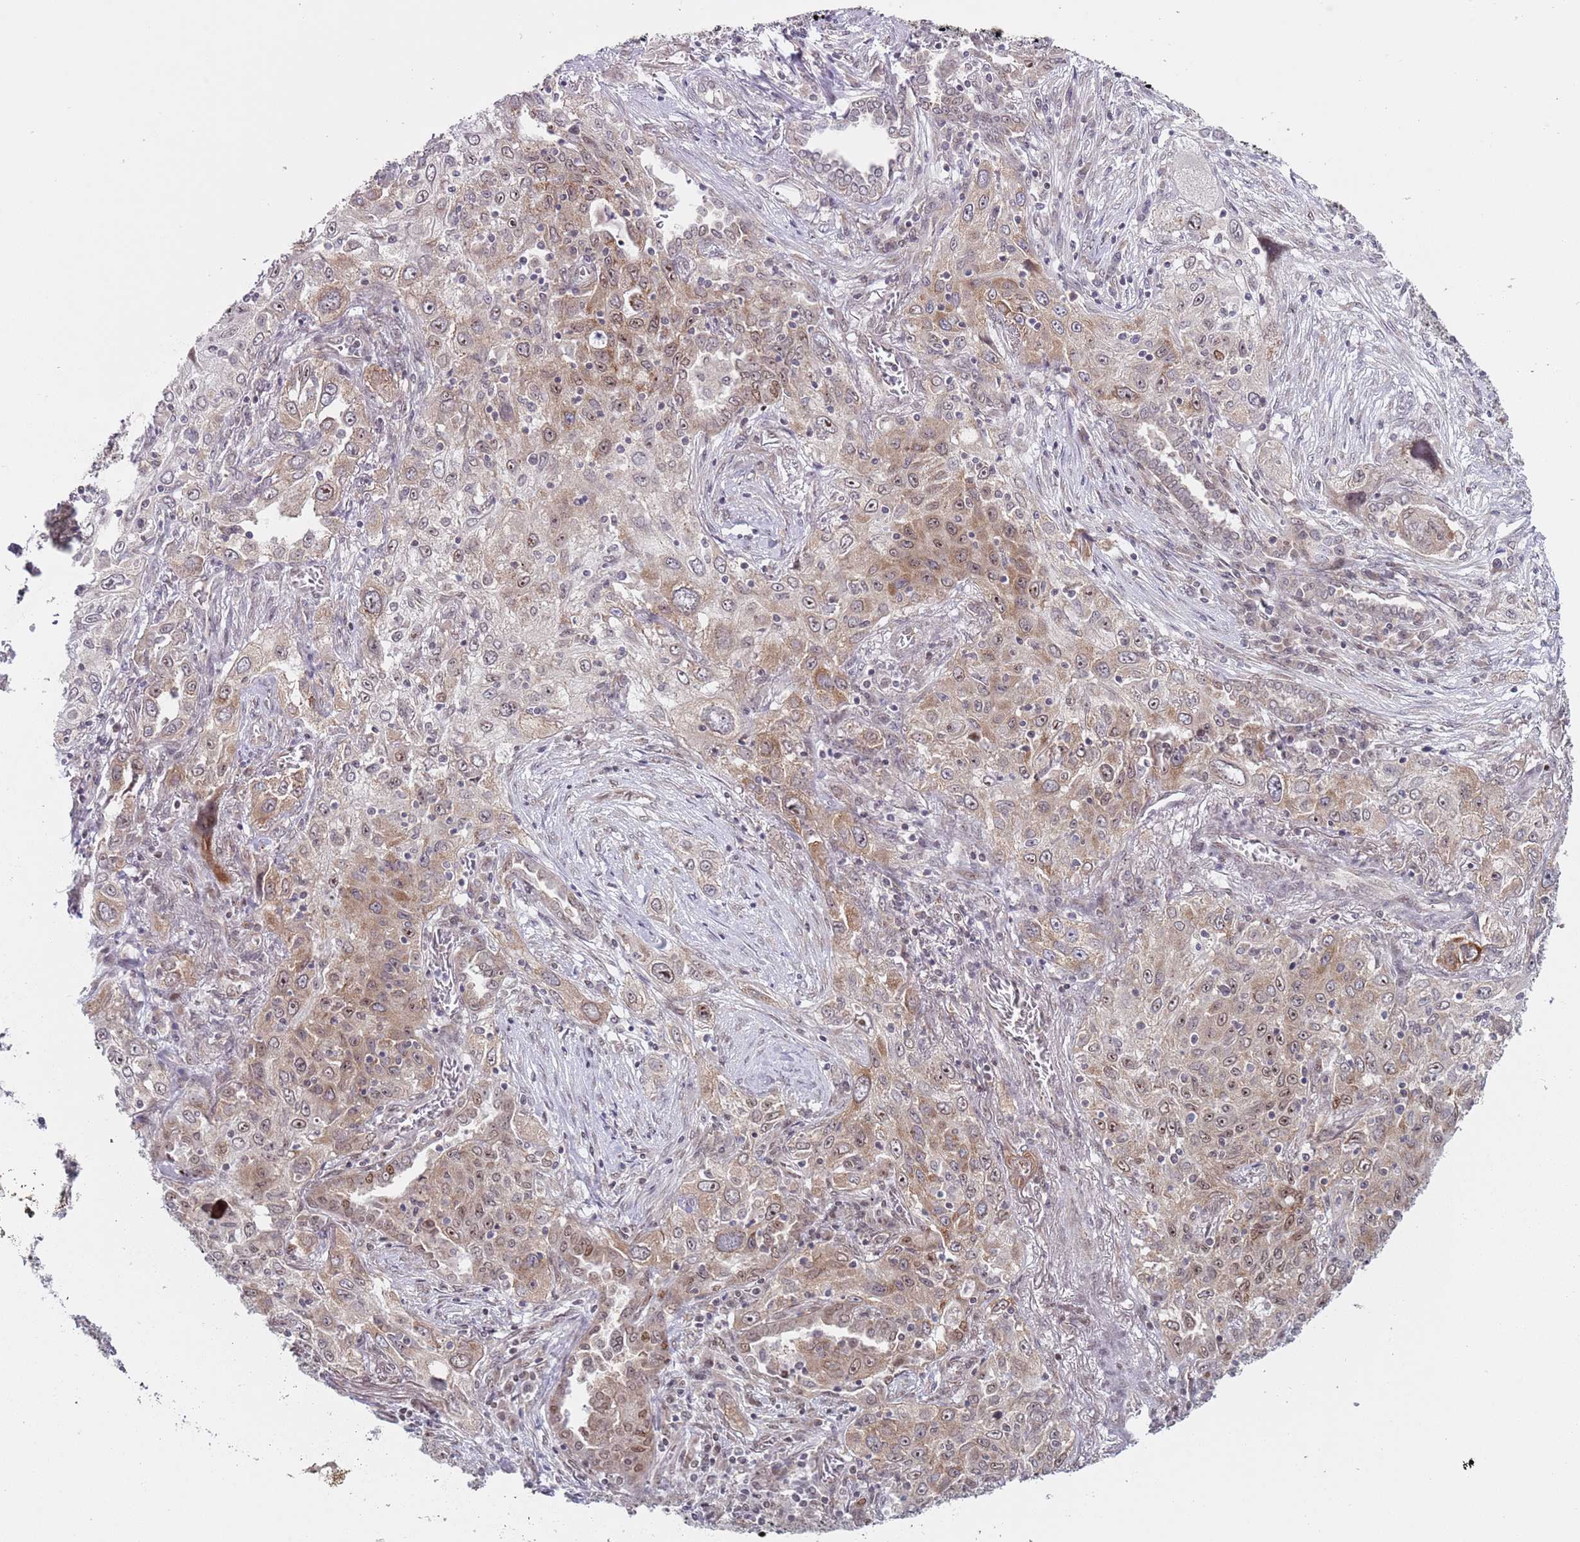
{"staining": {"intensity": "moderate", "quantity": ">75%", "location": "cytoplasmic/membranous,nuclear"}, "tissue": "lung cancer", "cell_type": "Tumor cells", "image_type": "cancer", "snomed": [{"axis": "morphology", "description": "Squamous cell carcinoma, NOS"}, {"axis": "topography", "description": "Lung"}], "caption": "A medium amount of moderate cytoplasmic/membranous and nuclear expression is identified in about >75% of tumor cells in lung cancer tissue. (brown staining indicates protein expression, while blue staining denotes nuclei).", "gene": "SLC25A32", "patient": {"sex": "female", "age": 69}}